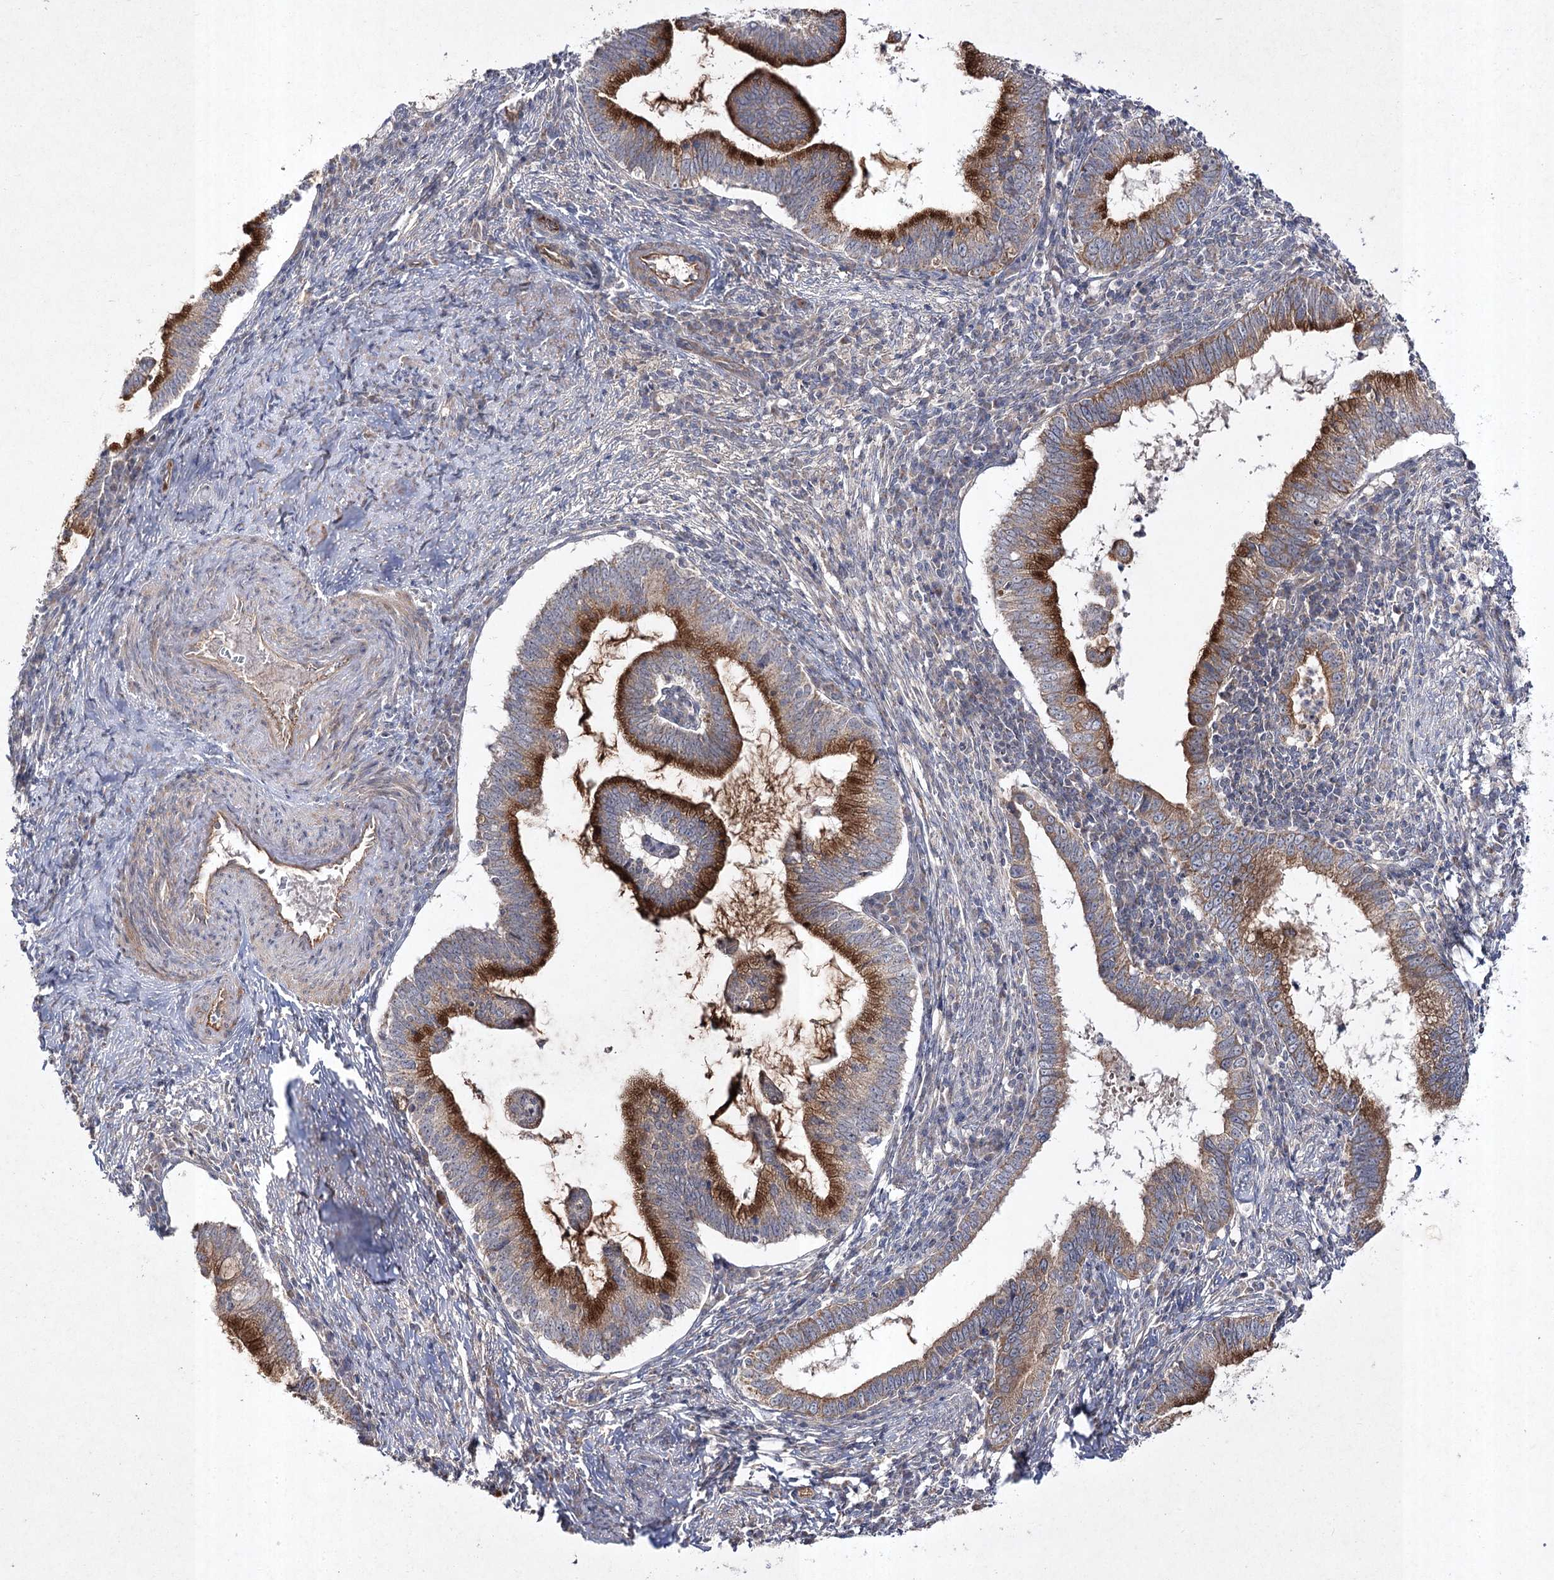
{"staining": {"intensity": "strong", "quantity": ">75%", "location": "cytoplasmic/membranous"}, "tissue": "cervical cancer", "cell_type": "Tumor cells", "image_type": "cancer", "snomed": [{"axis": "morphology", "description": "Adenocarcinoma, NOS"}, {"axis": "topography", "description": "Cervix"}], "caption": "DAB immunohistochemical staining of human adenocarcinoma (cervical) displays strong cytoplasmic/membranous protein positivity in about >75% of tumor cells. (DAB (3,3'-diaminobenzidine) = brown stain, brightfield microscopy at high magnification).", "gene": "FANCL", "patient": {"sex": "female", "age": 36}}